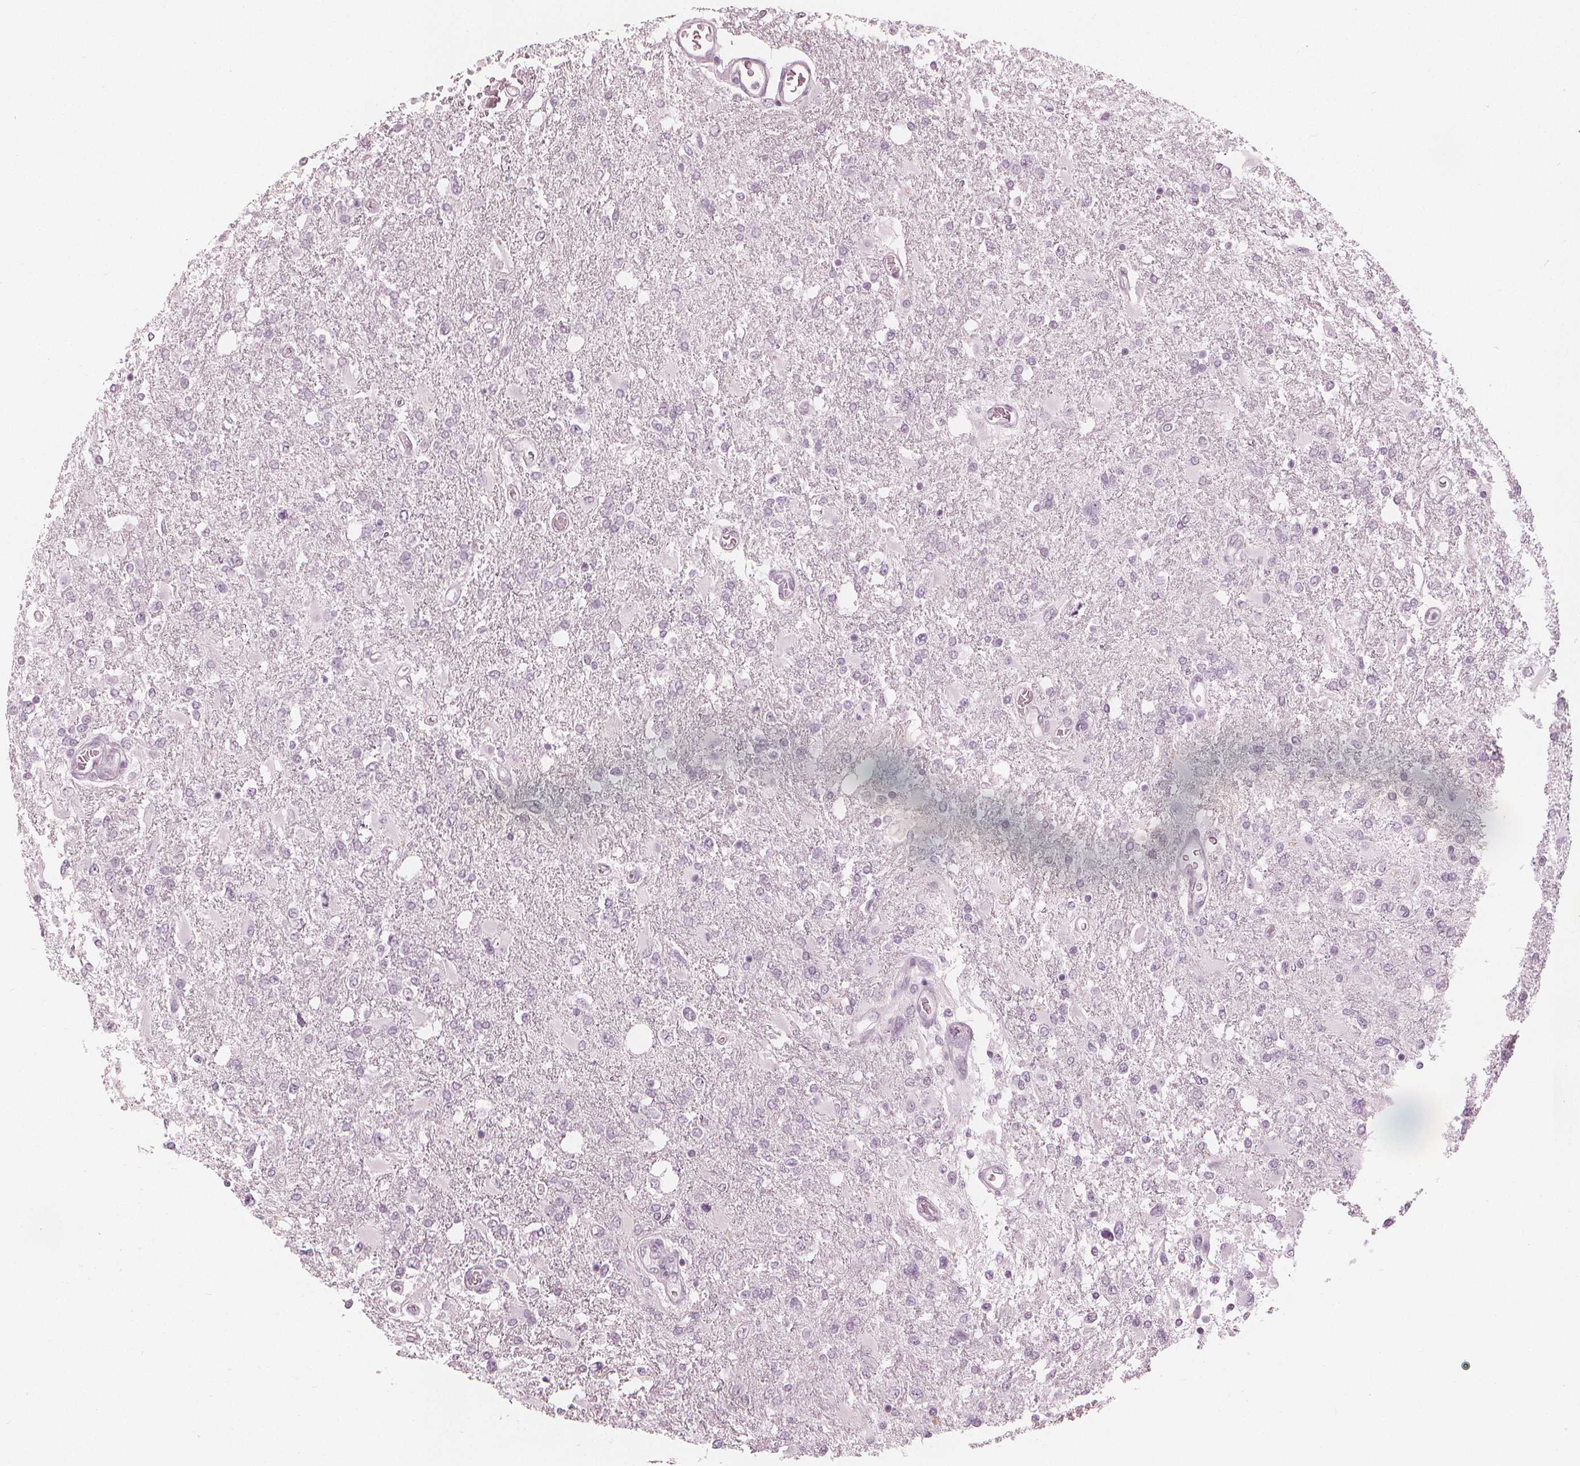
{"staining": {"intensity": "negative", "quantity": "none", "location": "none"}, "tissue": "glioma", "cell_type": "Tumor cells", "image_type": "cancer", "snomed": [{"axis": "morphology", "description": "Glioma, malignant, High grade"}, {"axis": "topography", "description": "Cerebral cortex"}], "caption": "A photomicrograph of human glioma is negative for staining in tumor cells.", "gene": "PAEP", "patient": {"sex": "male", "age": 79}}